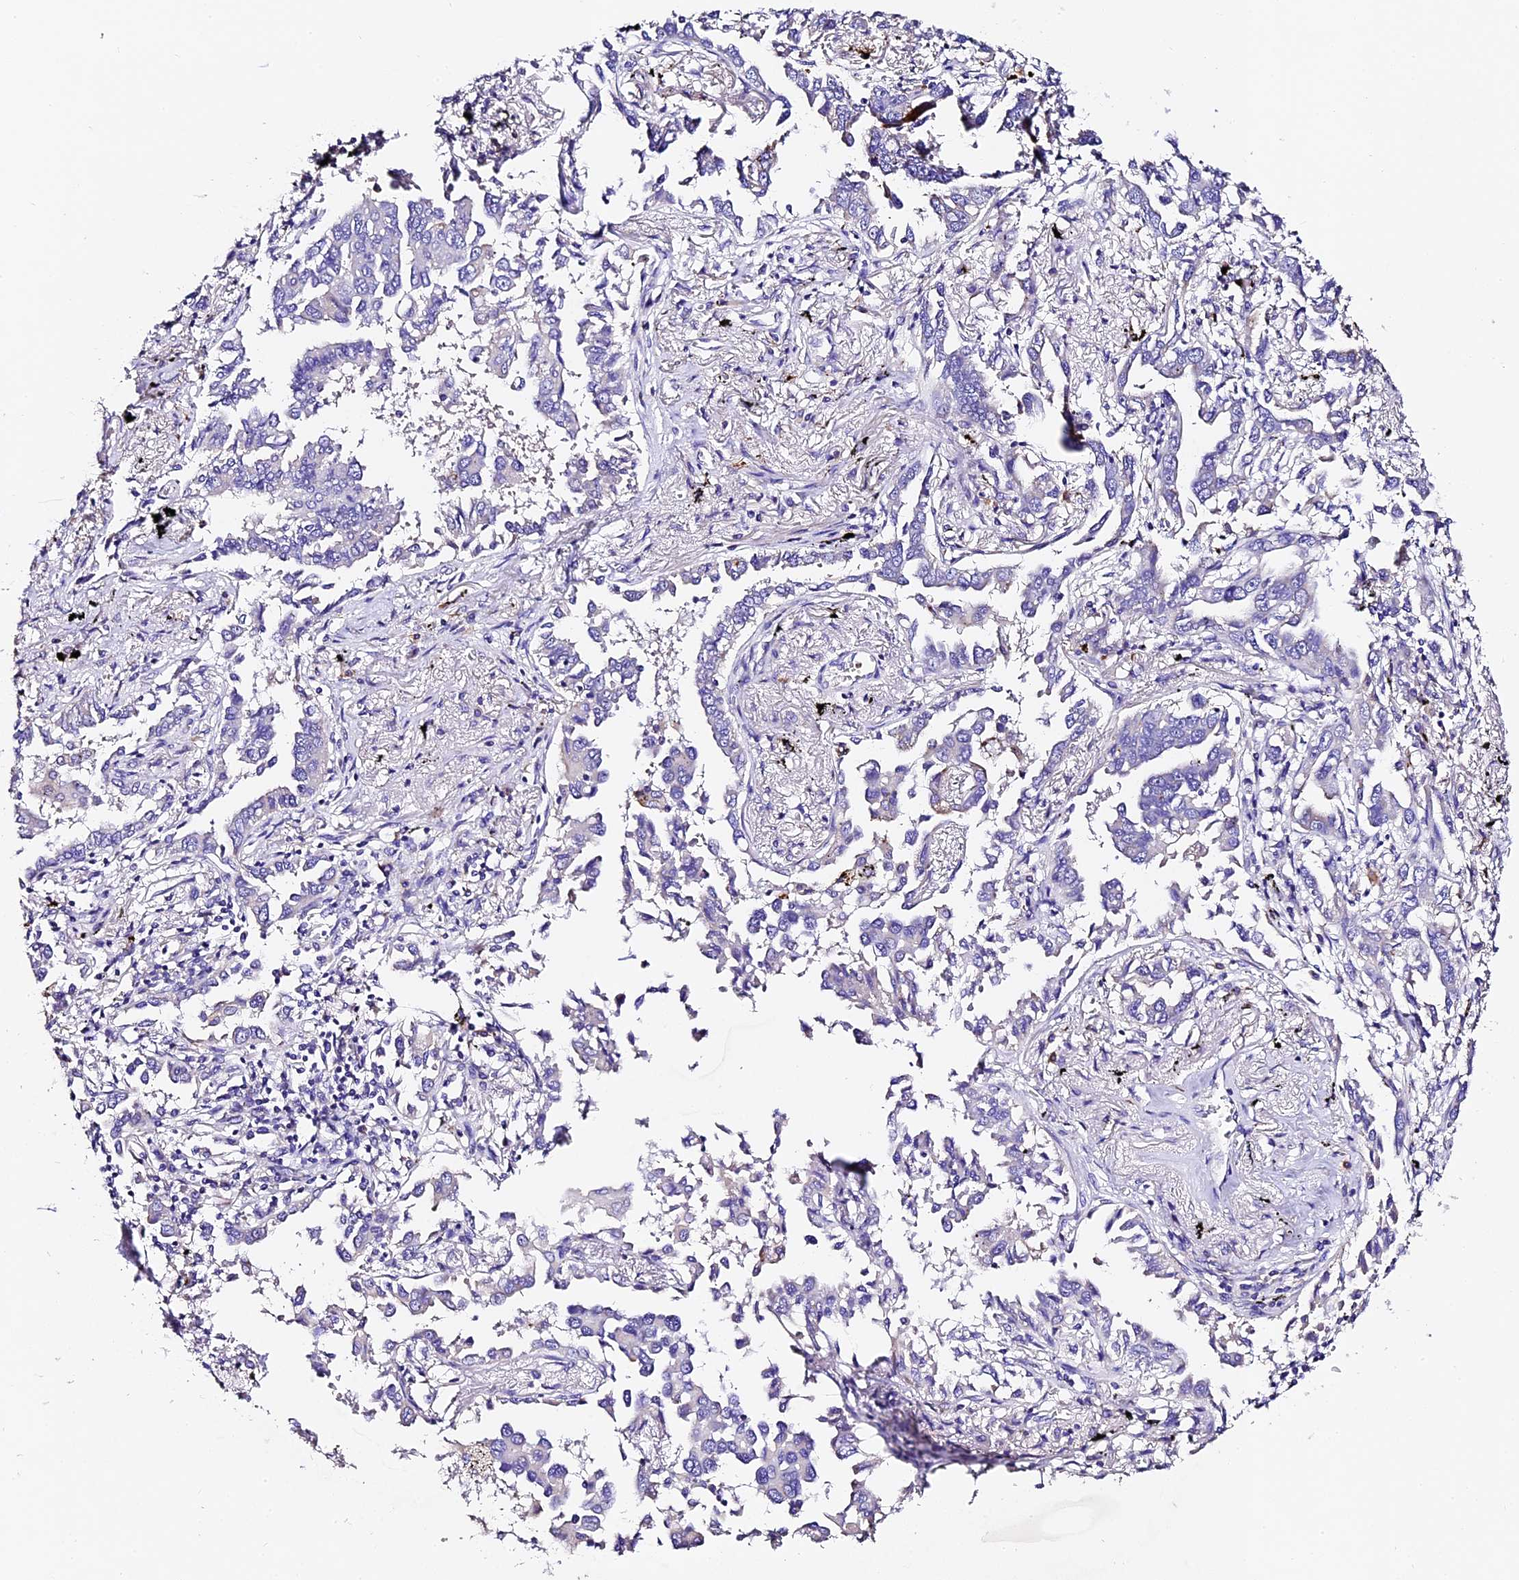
{"staining": {"intensity": "negative", "quantity": "none", "location": "none"}, "tissue": "lung cancer", "cell_type": "Tumor cells", "image_type": "cancer", "snomed": [{"axis": "morphology", "description": "Adenocarcinoma, NOS"}, {"axis": "topography", "description": "Lung"}], "caption": "An IHC image of lung cancer (adenocarcinoma) is shown. There is no staining in tumor cells of lung cancer (adenocarcinoma).", "gene": "FREM3", "patient": {"sex": "male", "age": 67}}